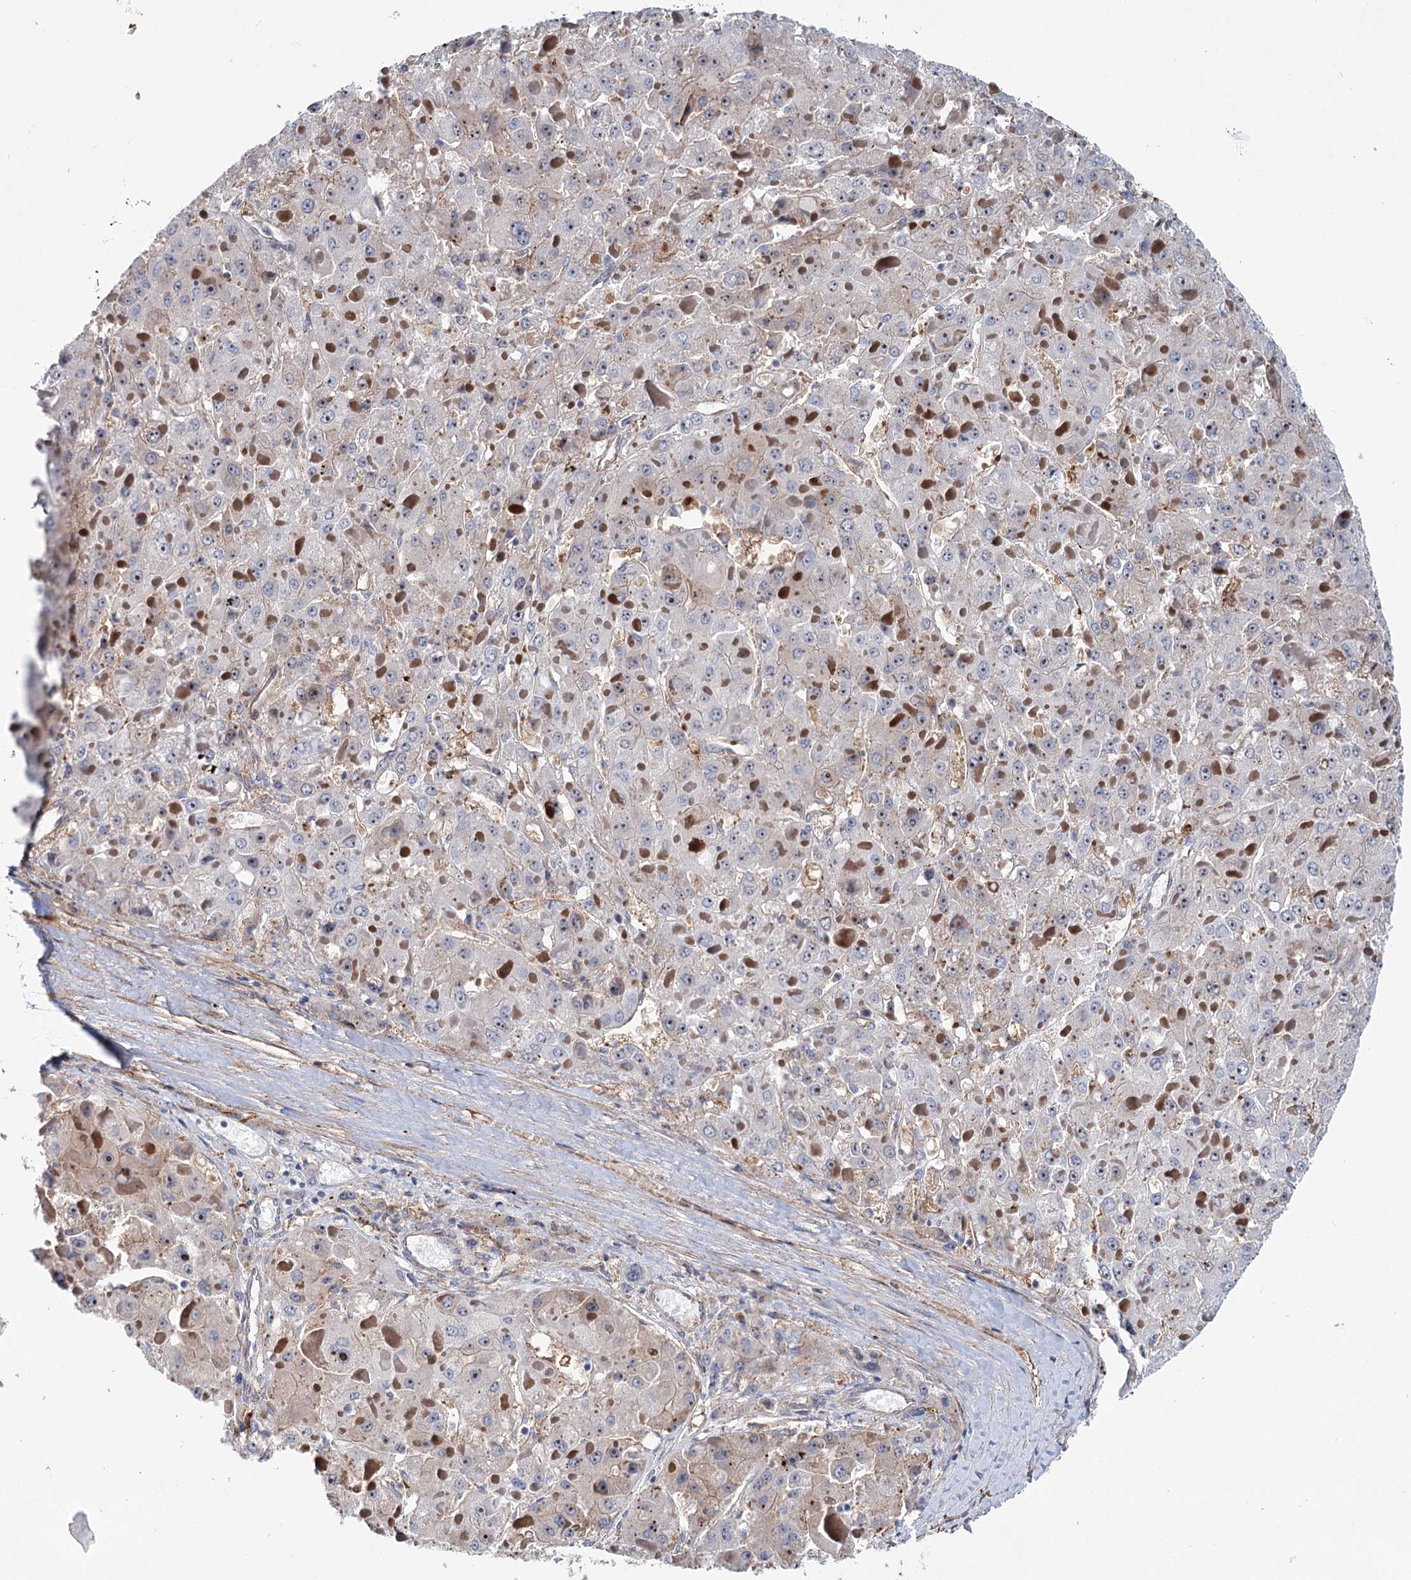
{"staining": {"intensity": "moderate", "quantity": "<25%", "location": "cytoplasmic/membranous,nuclear"}, "tissue": "liver cancer", "cell_type": "Tumor cells", "image_type": "cancer", "snomed": [{"axis": "morphology", "description": "Carcinoma, Hepatocellular, NOS"}, {"axis": "topography", "description": "Liver"}], "caption": "Immunohistochemical staining of liver hepatocellular carcinoma displays moderate cytoplasmic/membranous and nuclear protein positivity in about <25% of tumor cells.", "gene": "PTDSS2", "patient": {"sex": "female", "age": 73}}